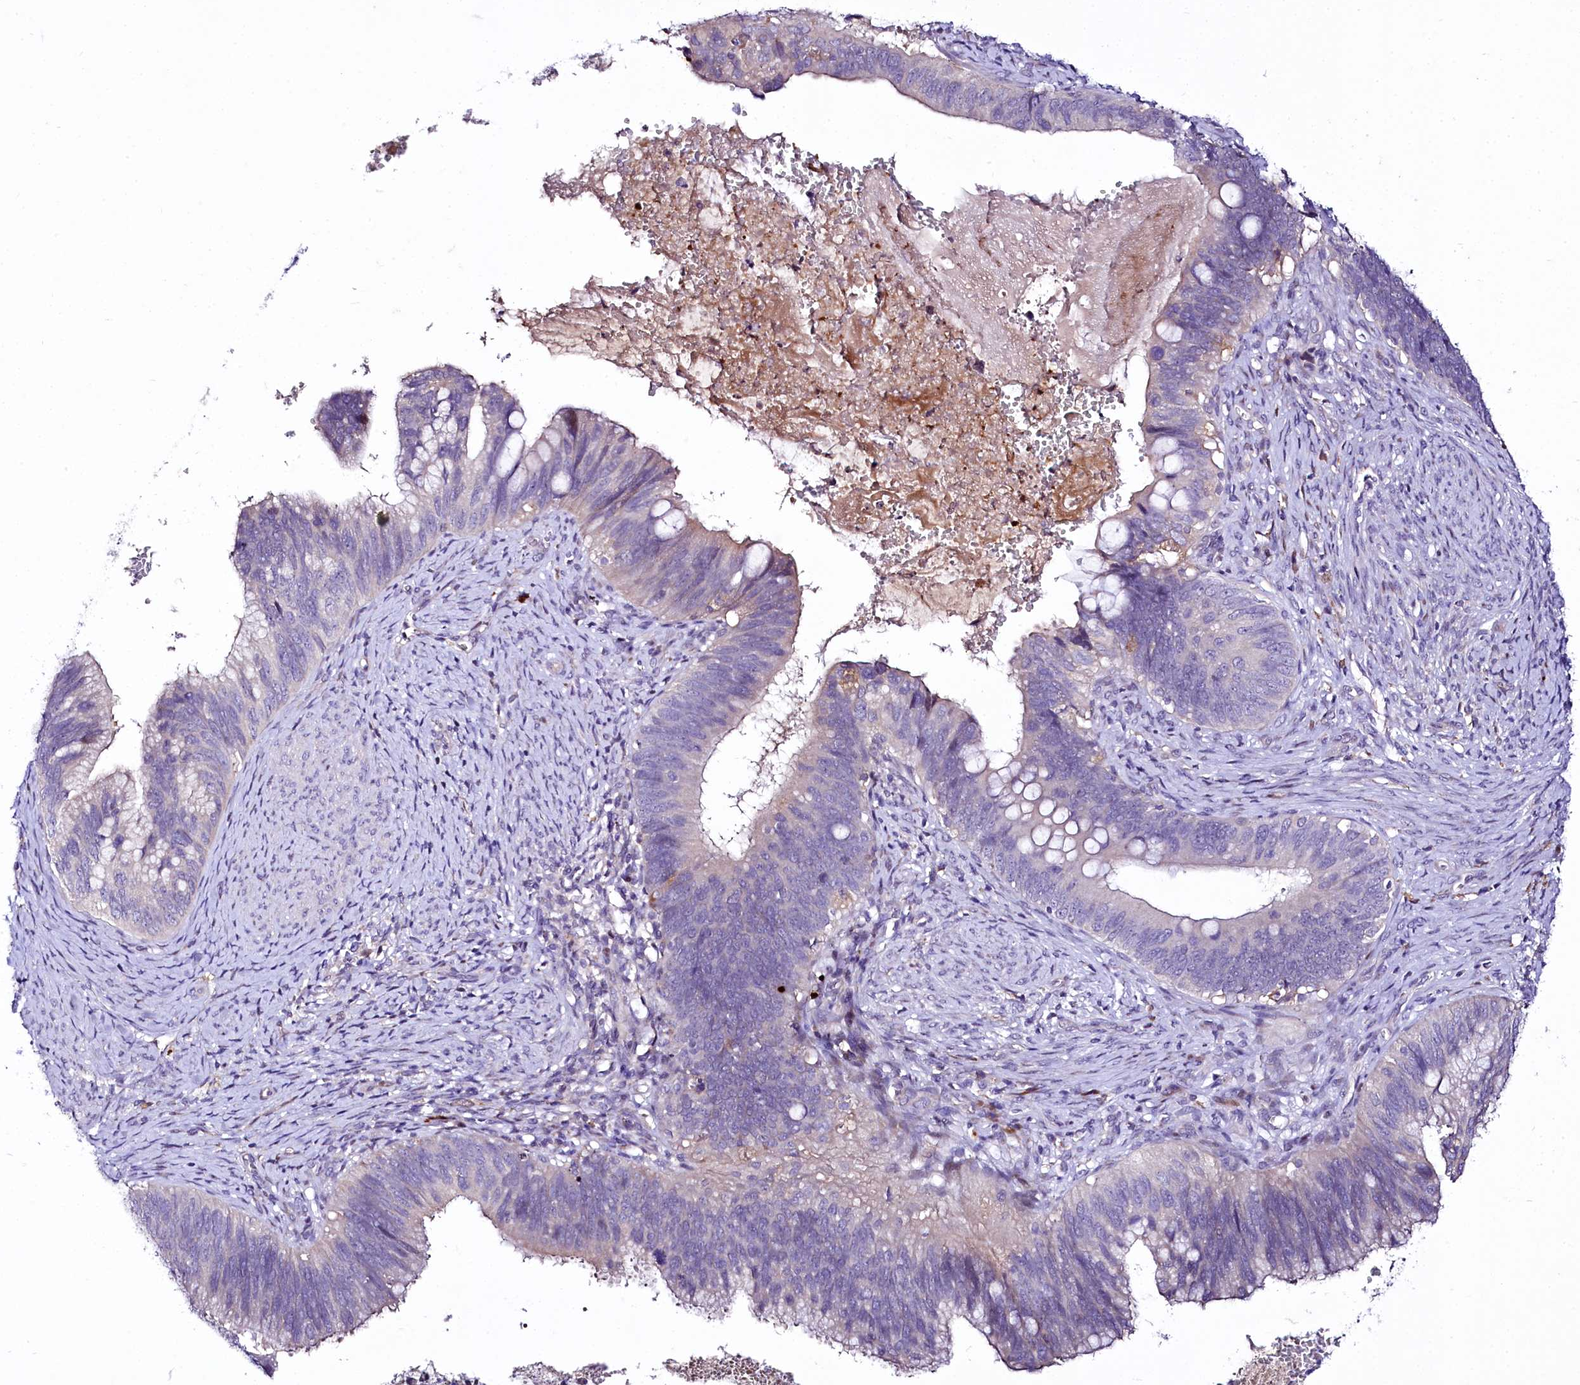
{"staining": {"intensity": "negative", "quantity": "none", "location": "none"}, "tissue": "cervical cancer", "cell_type": "Tumor cells", "image_type": "cancer", "snomed": [{"axis": "morphology", "description": "Adenocarcinoma, NOS"}, {"axis": "topography", "description": "Cervix"}], "caption": "Immunohistochemistry micrograph of neoplastic tissue: human adenocarcinoma (cervical) stained with DAB shows no significant protein expression in tumor cells.", "gene": "ZC3H12C", "patient": {"sex": "female", "age": 42}}